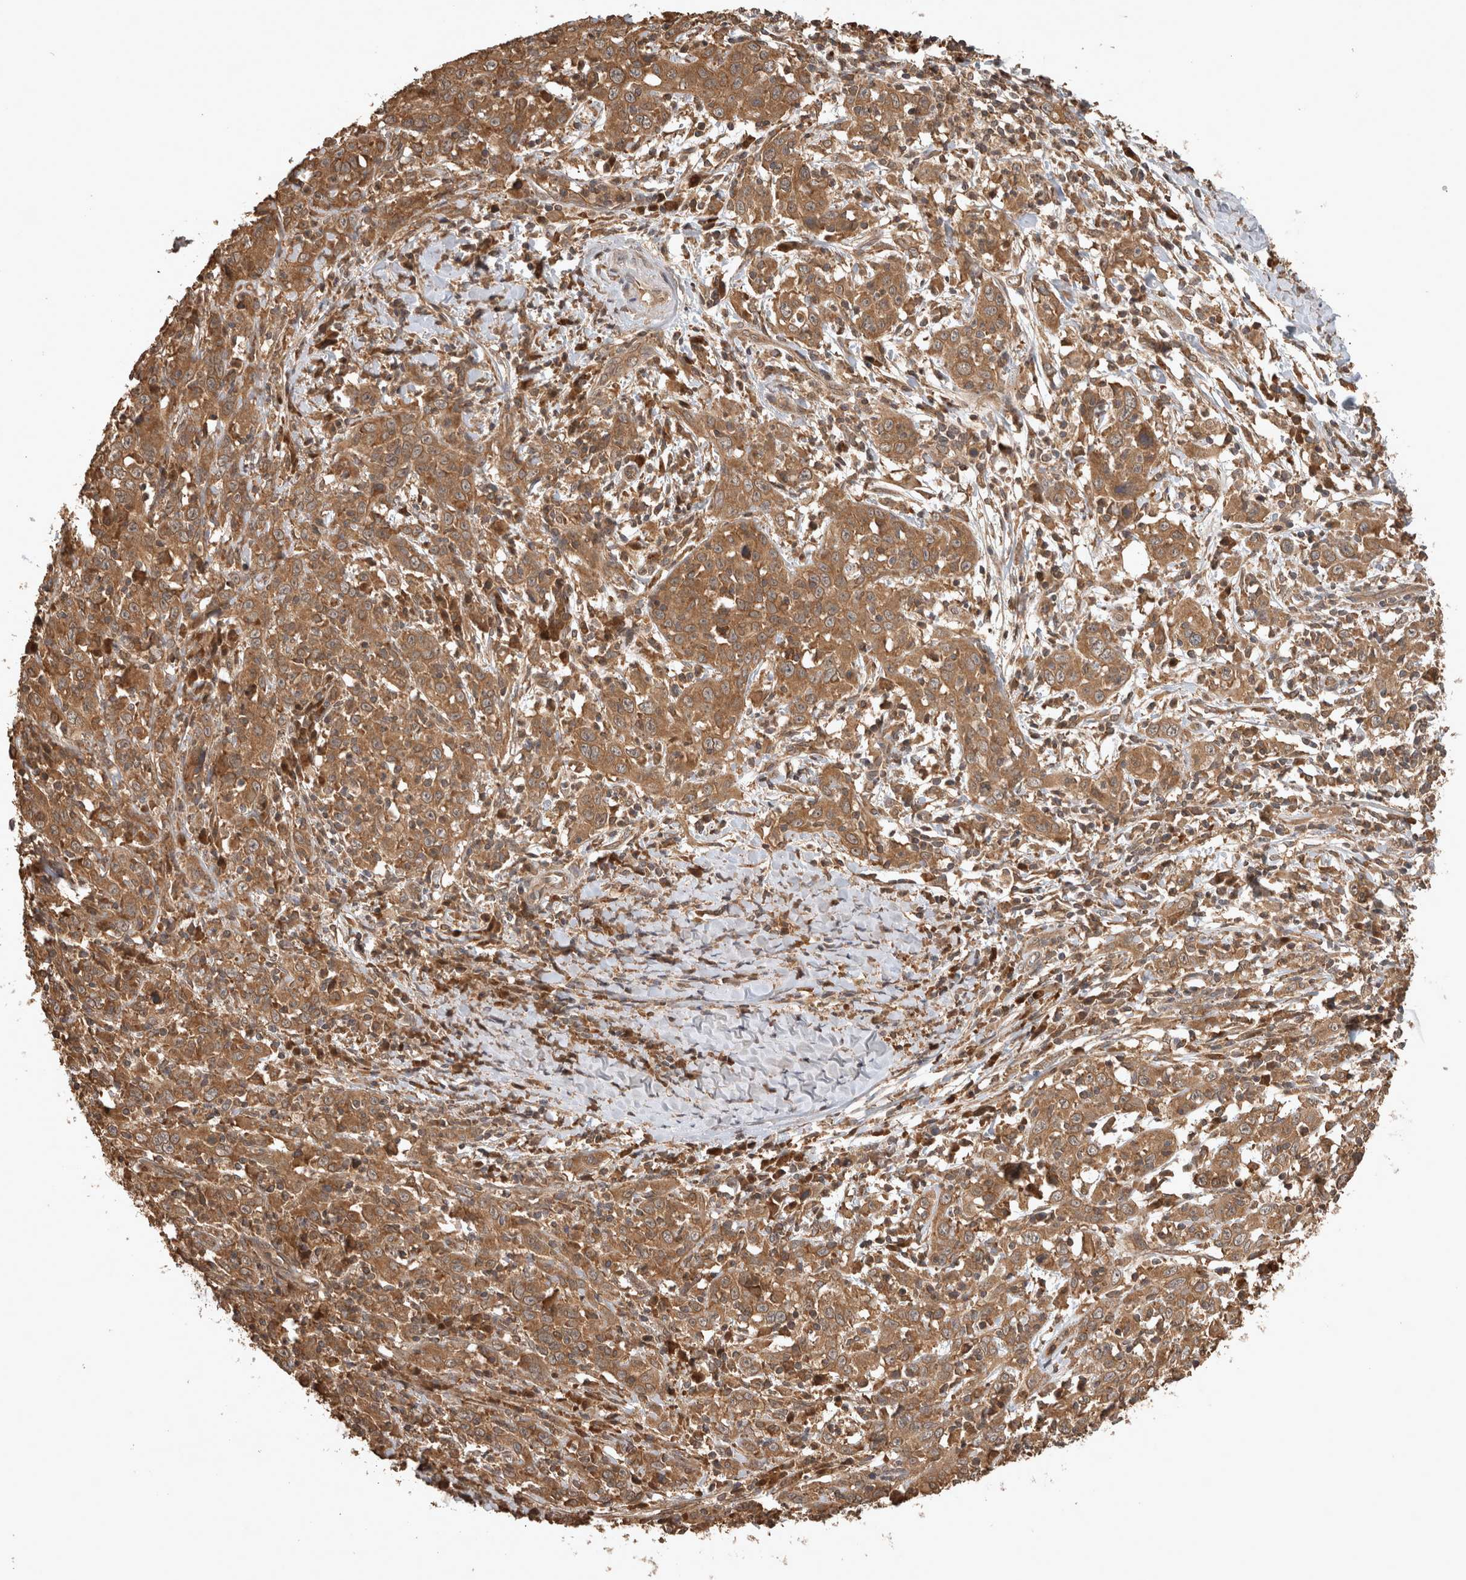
{"staining": {"intensity": "moderate", "quantity": ">75%", "location": "cytoplasmic/membranous"}, "tissue": "cervical cancer", "cell_type": "Tumor cells", "image_type": "cancer", "snomed": [{"axis": "morphology", "description": "Squamous cell carcinoma, NOS"}, {"axis": "topography", "description": "Cervix"}], "caption": "This histopathology image reveals cervical squamous cell carcinoma stained with IHC to label a protein in brown. The cytoplasmic/membranous of tumor cells show moderate positivity for the protein. Nuclei are counter-stained blue.", "gene": "OTUD7B", "patient": {"sex": "female", "age": 46}}